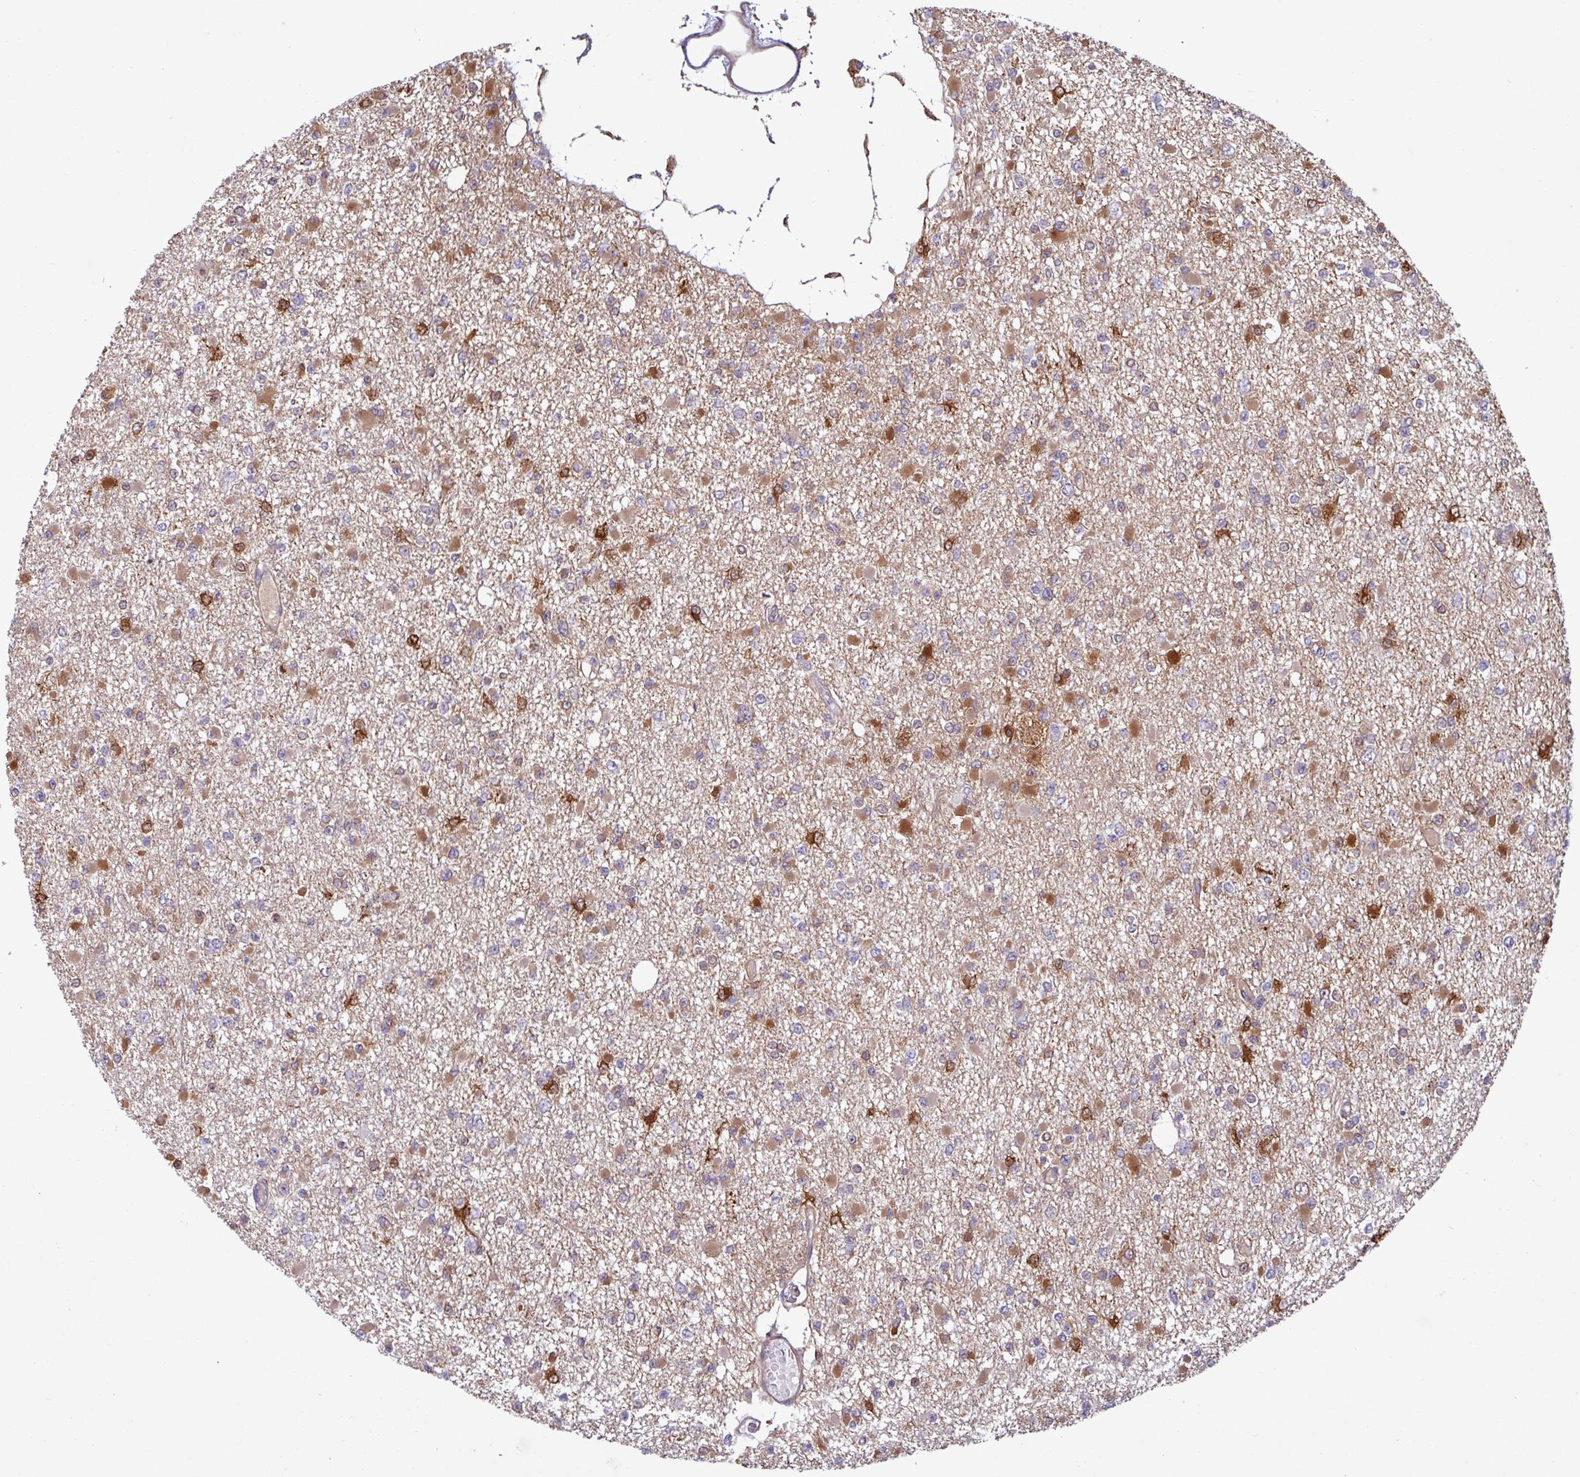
{"staining": {"intensity": "strong", "quantity": "25%-75%", "location": "cytoplasmic/membranous"}, "tissue": "glioma", "cell_type": "Tumor cells", "image_type": "cancer", "snomed": [{"axis": "morphology", "description": "Glioma, malignant, Low grade"}, {"axis": "topography", "description": "Brain"}], "caption": "Strong cytoplasmic/membranous positivity is present in approximately 25%-75% of tumor cells in malignant glioma (low-grade).", "gene": "PCED1A", "patient": {"sex": "female", "age": 22}}